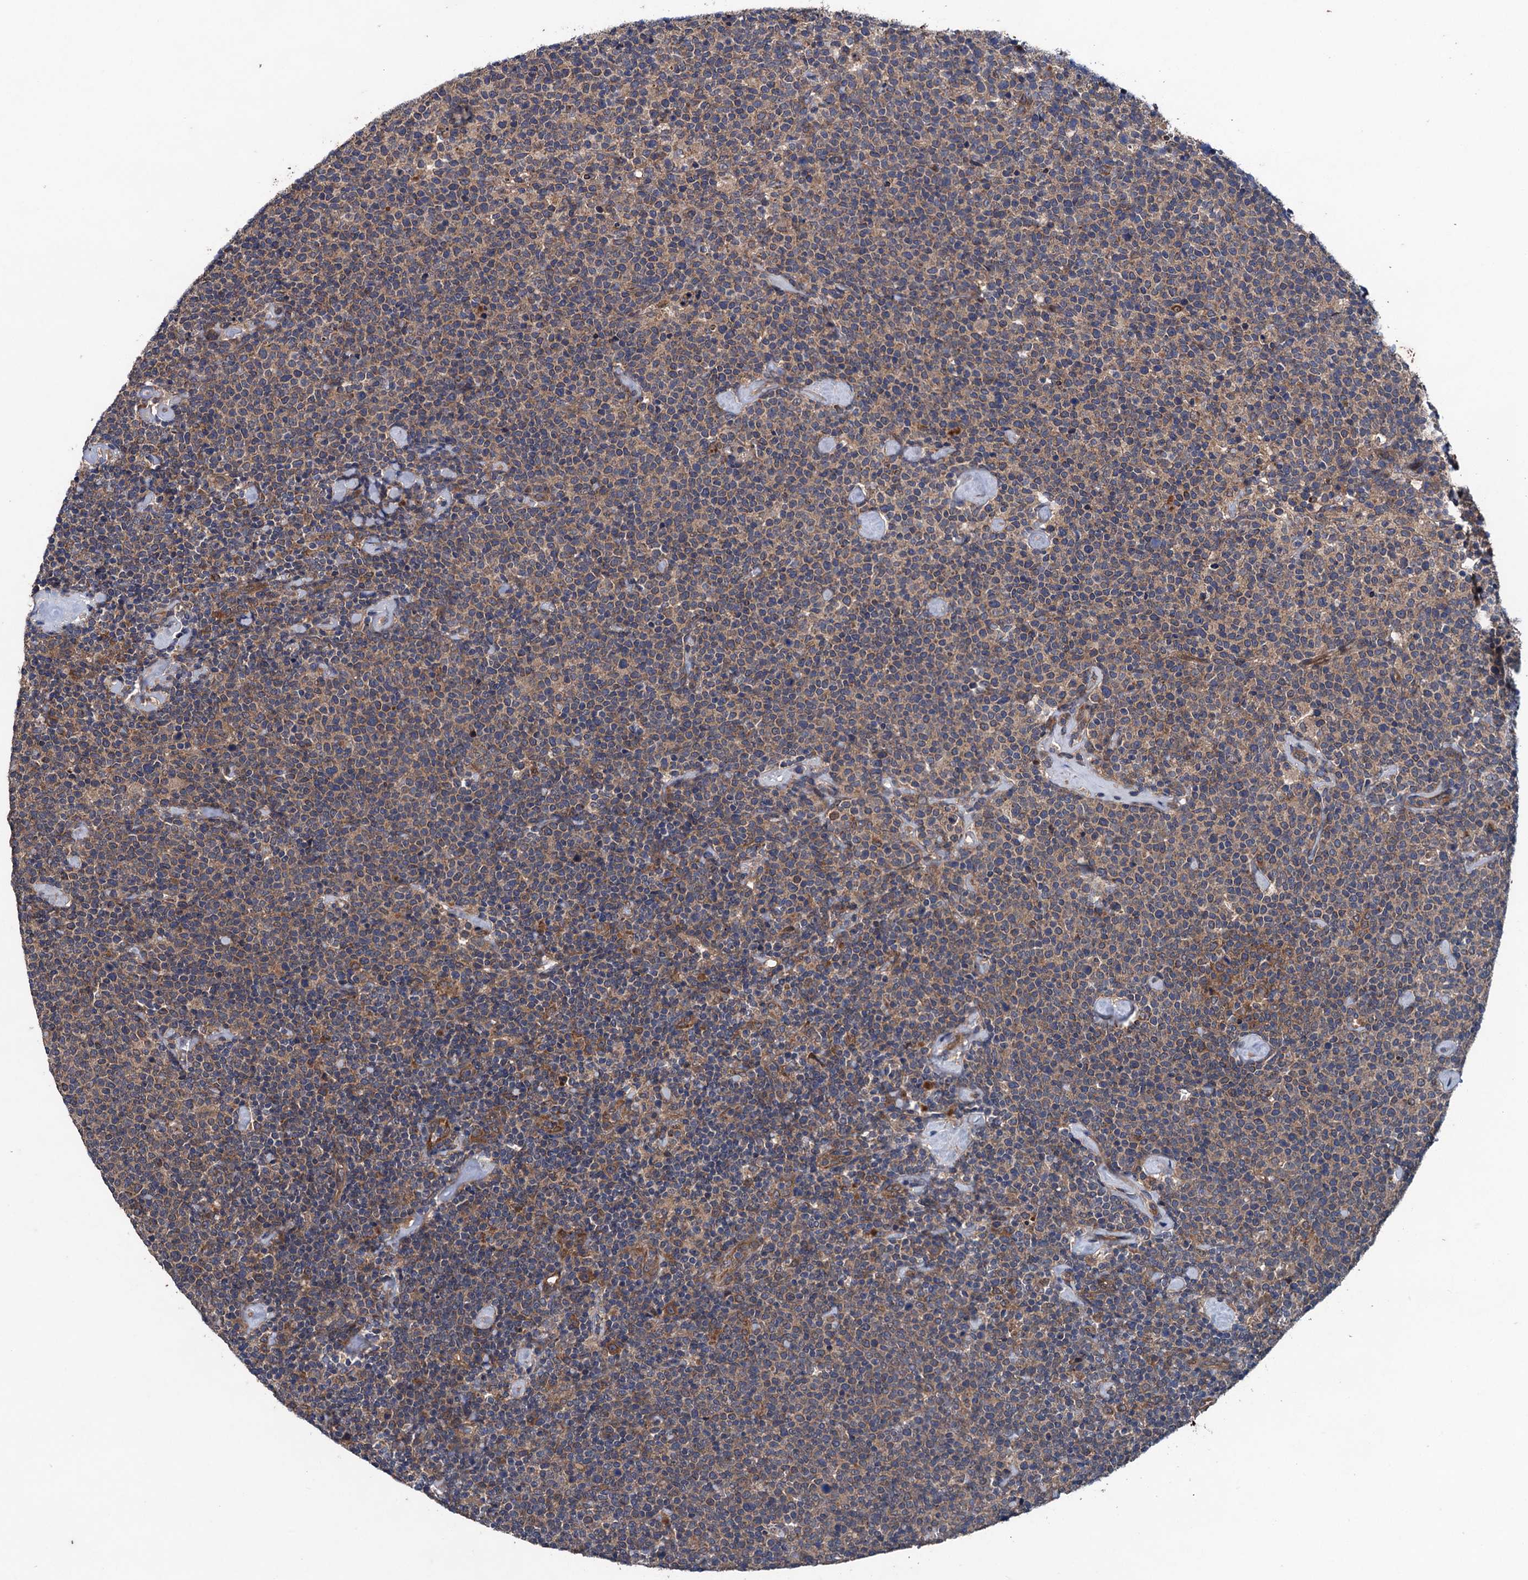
{"staining": {"intensity": "weak", "quantity": "25%-75%", "location": "cytoplasmic/membranous"}, "tissue": "lymphoma", "cell_type": "Tumor cells", "image_type": "cancer", "snomed": [{"axis": "morphology", "description": "Malignant lymphoma, non-Hodgkin's type, High grade"}, {"axis": "topography", "description": "Lymph node"}], "caption": "Lymphoma stained for a protein (brown) demonstrates weak cytoplasmic/membranous positive expression in approximately 25%-75% of tumor cells.", "gene": "BLTP3B", "patient": {"sex": "male", "age": 61}}